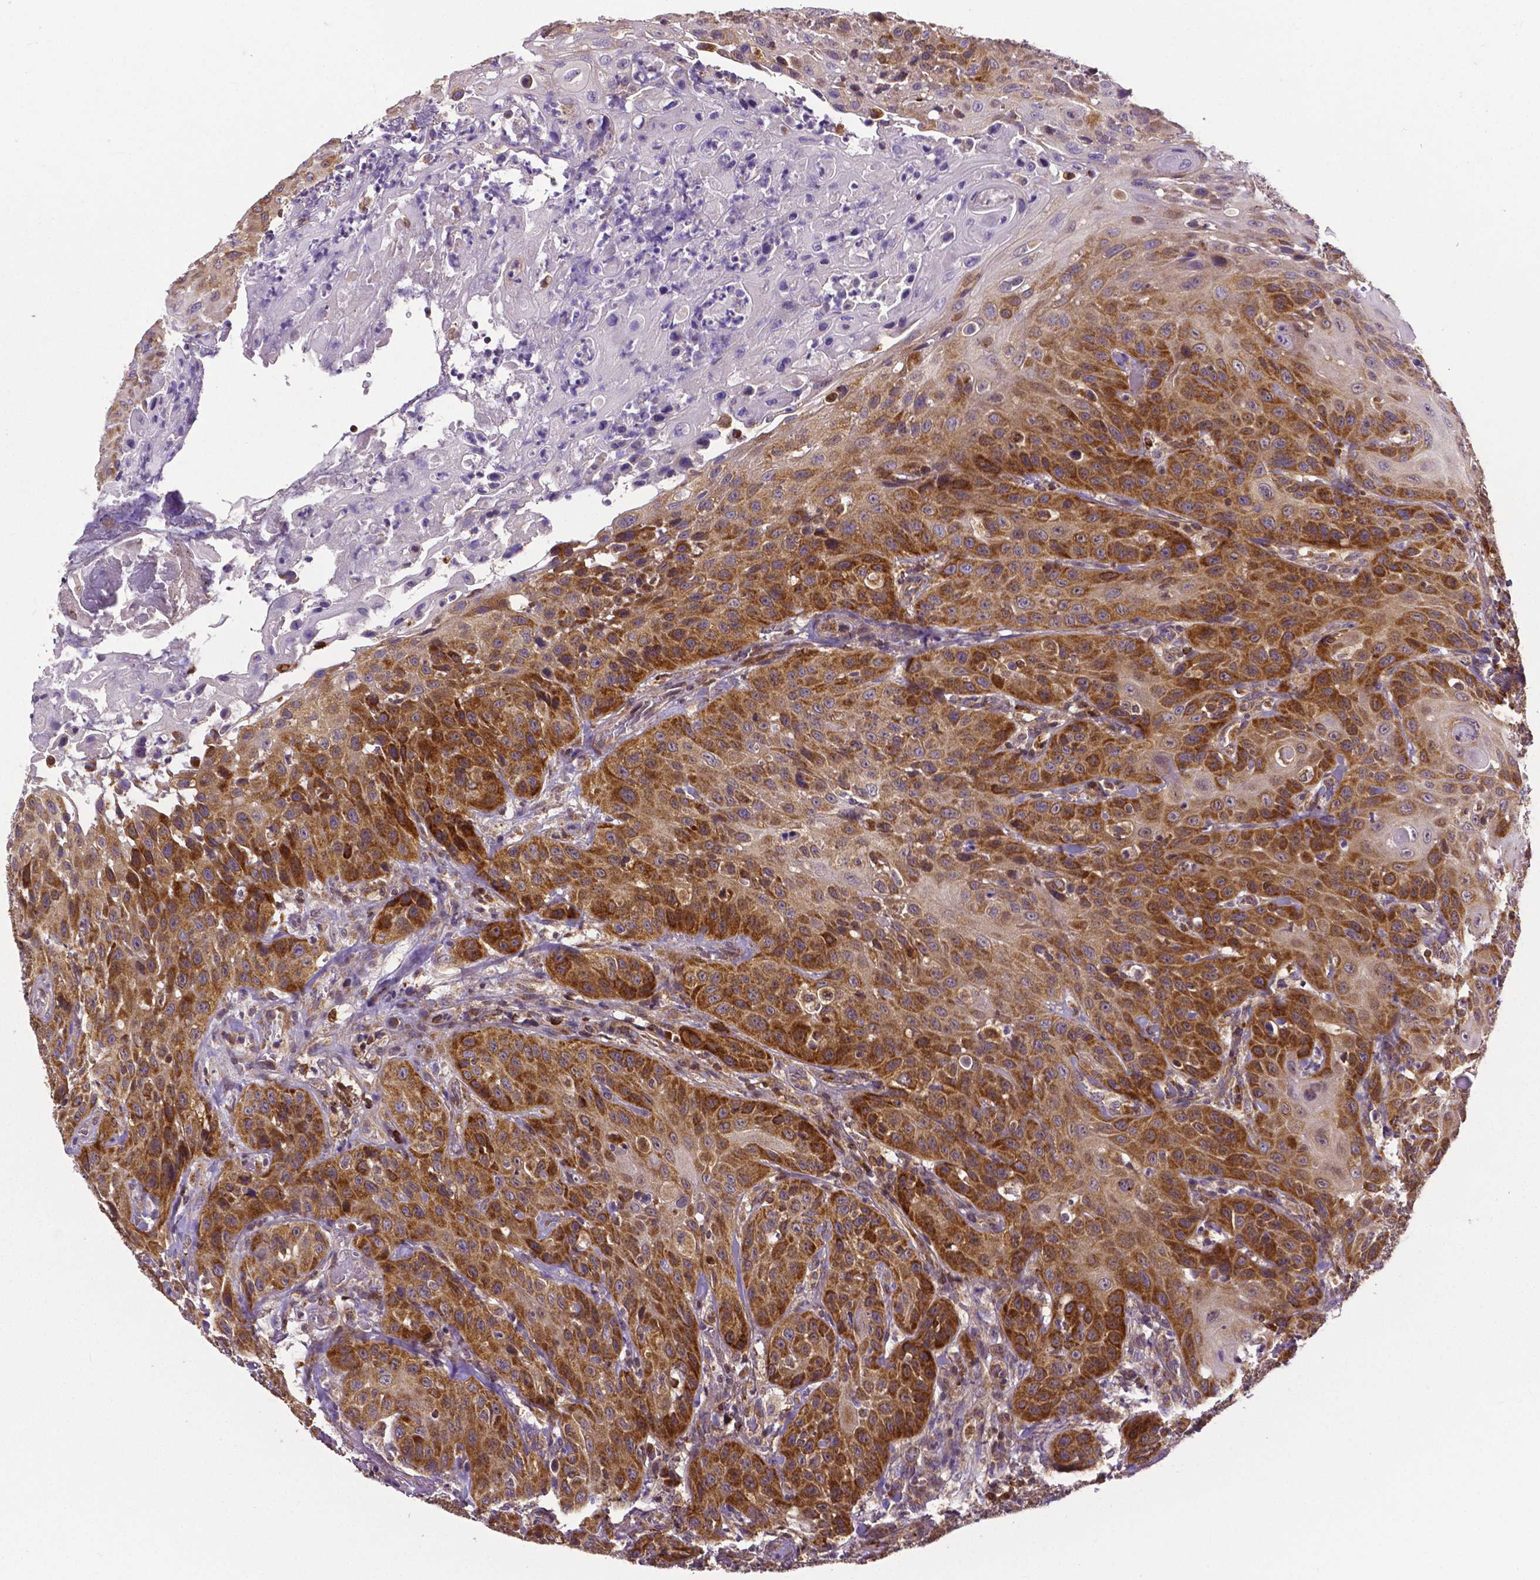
{"staining": {"intensity": "strong", "quantity": ">75%", "location": "cytoplasmic/membranous"}, "tissue": "head and neck cancer", "cell_type": "Tumor cells", "image_type": "cancer", "snomed": [{"axis": "morphology", "description": "Normal tissue, NOS"}, {"axis": "morphology", "description": "Squamous cell carcinoma, NOS"}, {"axis": "topography", "description": "Oral tissue"}, {"axis": "topography", "description": "Tounge, NOS"}, {"axis": "topography", "description": "Head-Neck"}], "caption": "Protein positivity by immunohistochemistry displays strong cytoplasmic/membranous positivity in about >75% of tumor cells in squamous cell carcinoma (head and neck).", "gene": "MCL1", "patient": {"sex": "male", "age": 62}}